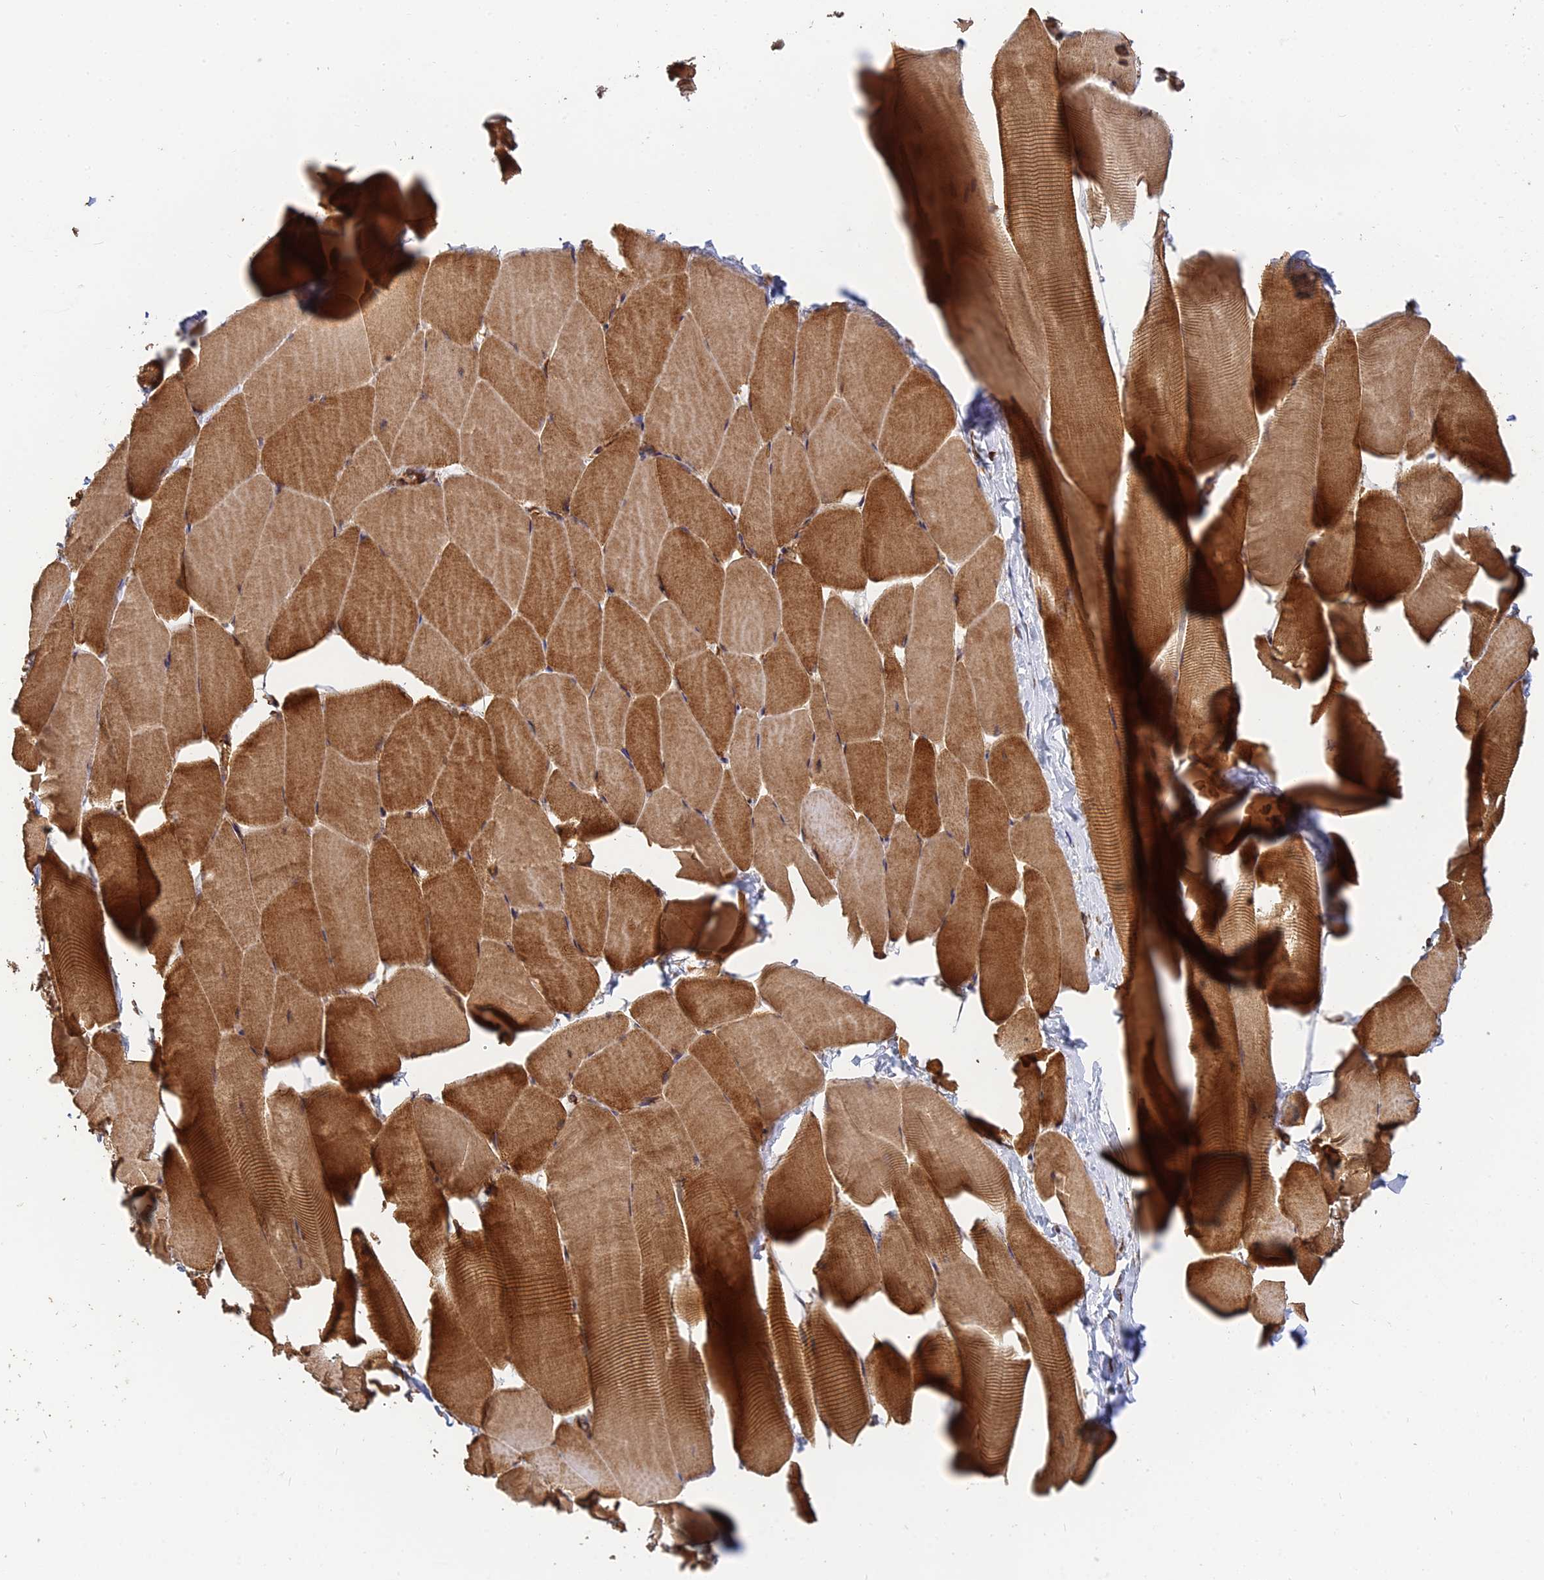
{"staining": {"intensity": "moderate", "quantity": ">75%", "location": "cytoplasmic/membranous"}, "tissue": "skeletal muscle", "cell_type": "Myocytes", "image_type": "normal", "snomed": [{"axis": "morphology", "description": "Normal tissue, NOS"}, {"axis": "topography", "description": "Skeletal muscle"}], "caption": "This micrograph exhibits immunohistochemistry staining of normal skeletal muscle, with medium moderate cytoplasmic/membranous positivity in approximately >75% of myocytes.", "gene": "DSTYK", "patient": {"sex": "male", "age": 25}}